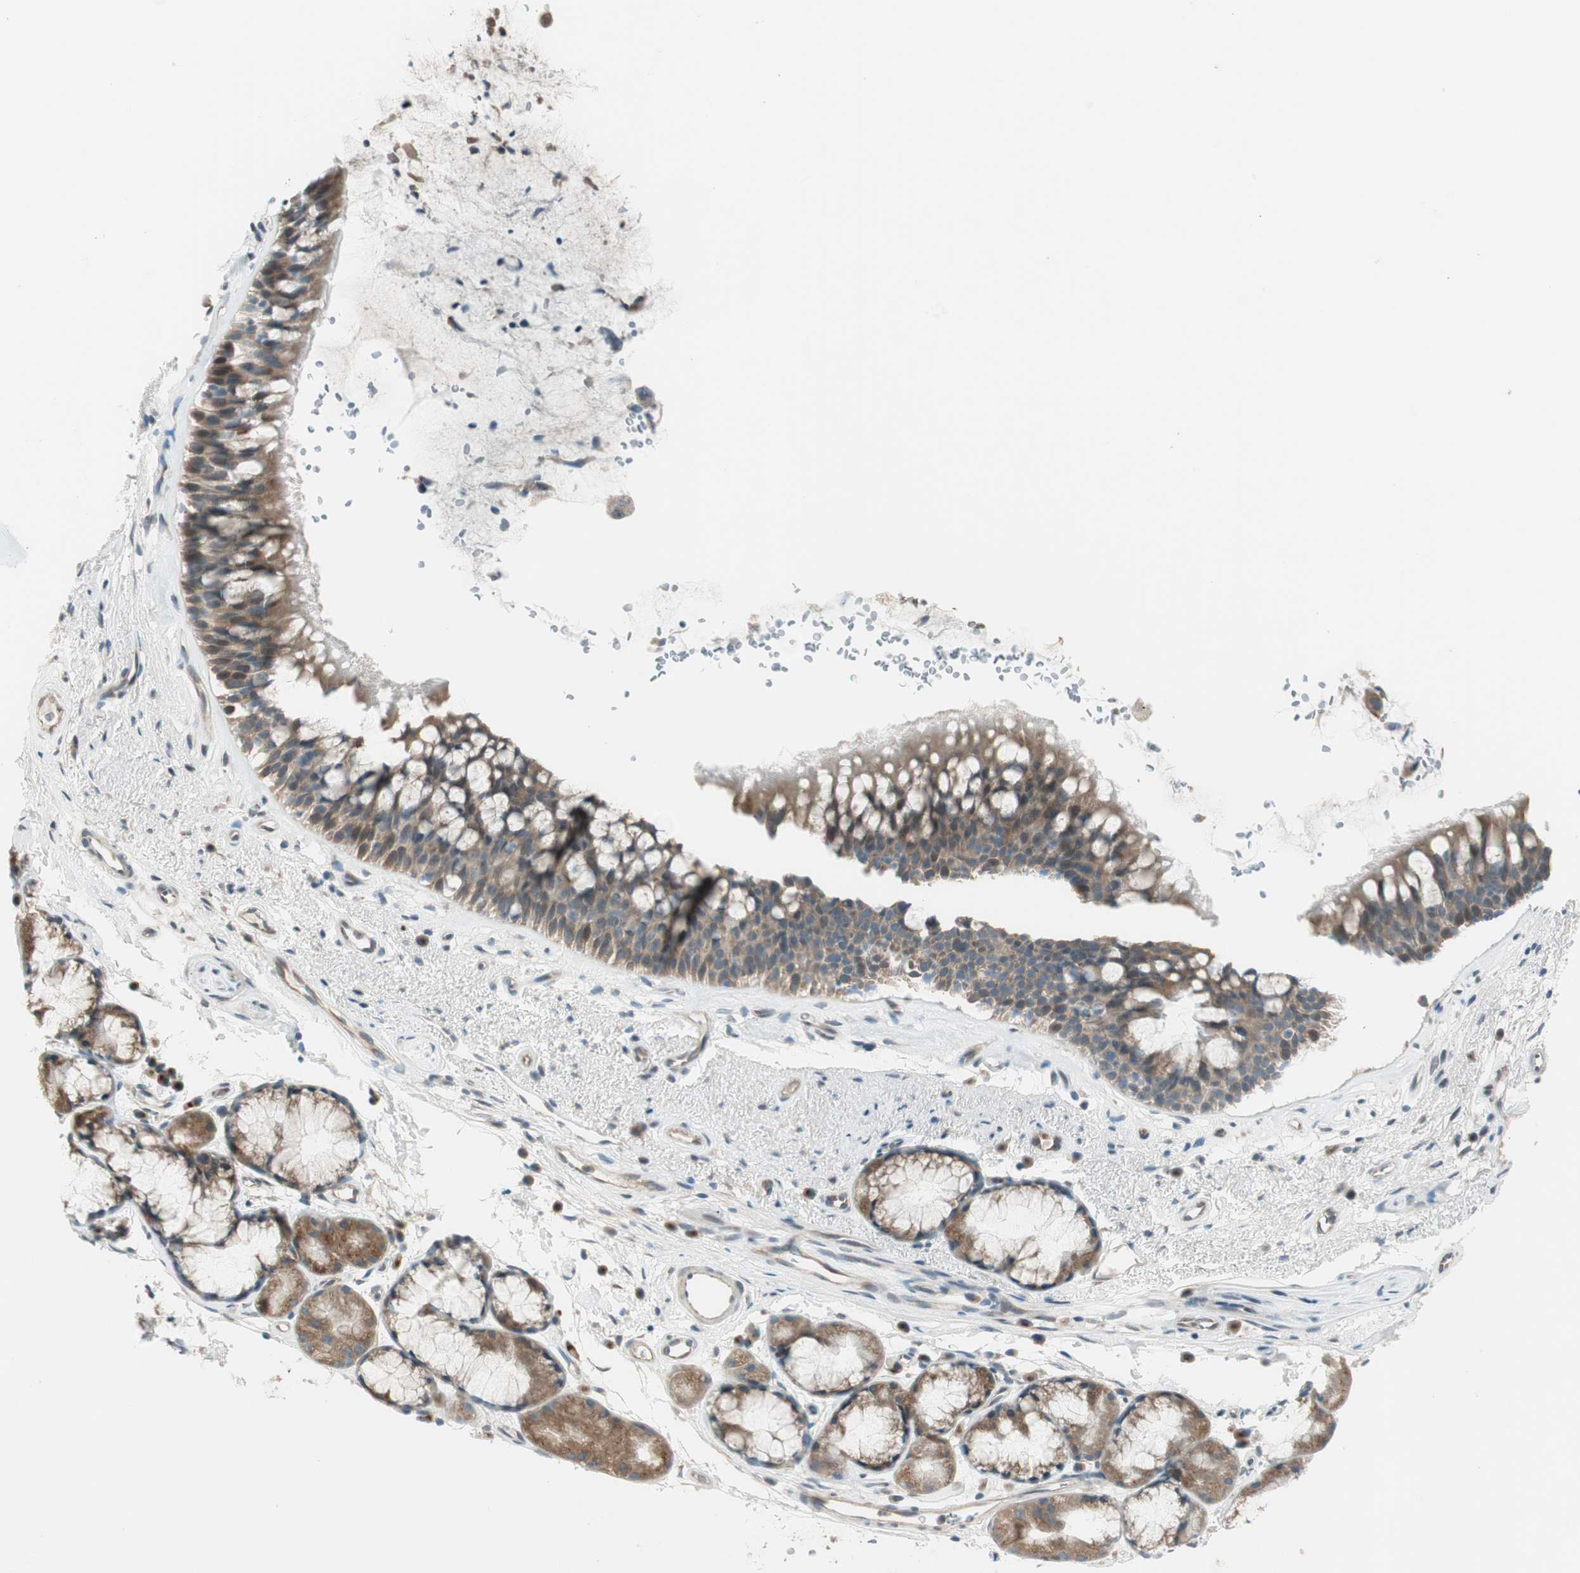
{"staining": {"intensity": "moderate", "quantity": ">75%", "location": "cytoplasmic/membranous"}, "tissue": "bronchus", "cell_type": "Respiratory epithelial cells", "image_type": "normal", "snomed": [{"axis": "morphology", "description": "Normal tissue, NOS"}, {"axis": "topography", "description": "Bronchus"}], "caption": "DAB (3,3'-diaminobenzidine) immunohistochemical staining of benign bronchus exhibits moderate cytoplasmic/membranous protein expression in about >75% of respiratory epithelial cells.", "gene": "CGRRF1", "patient": {"sex": "female", "age": 54}}